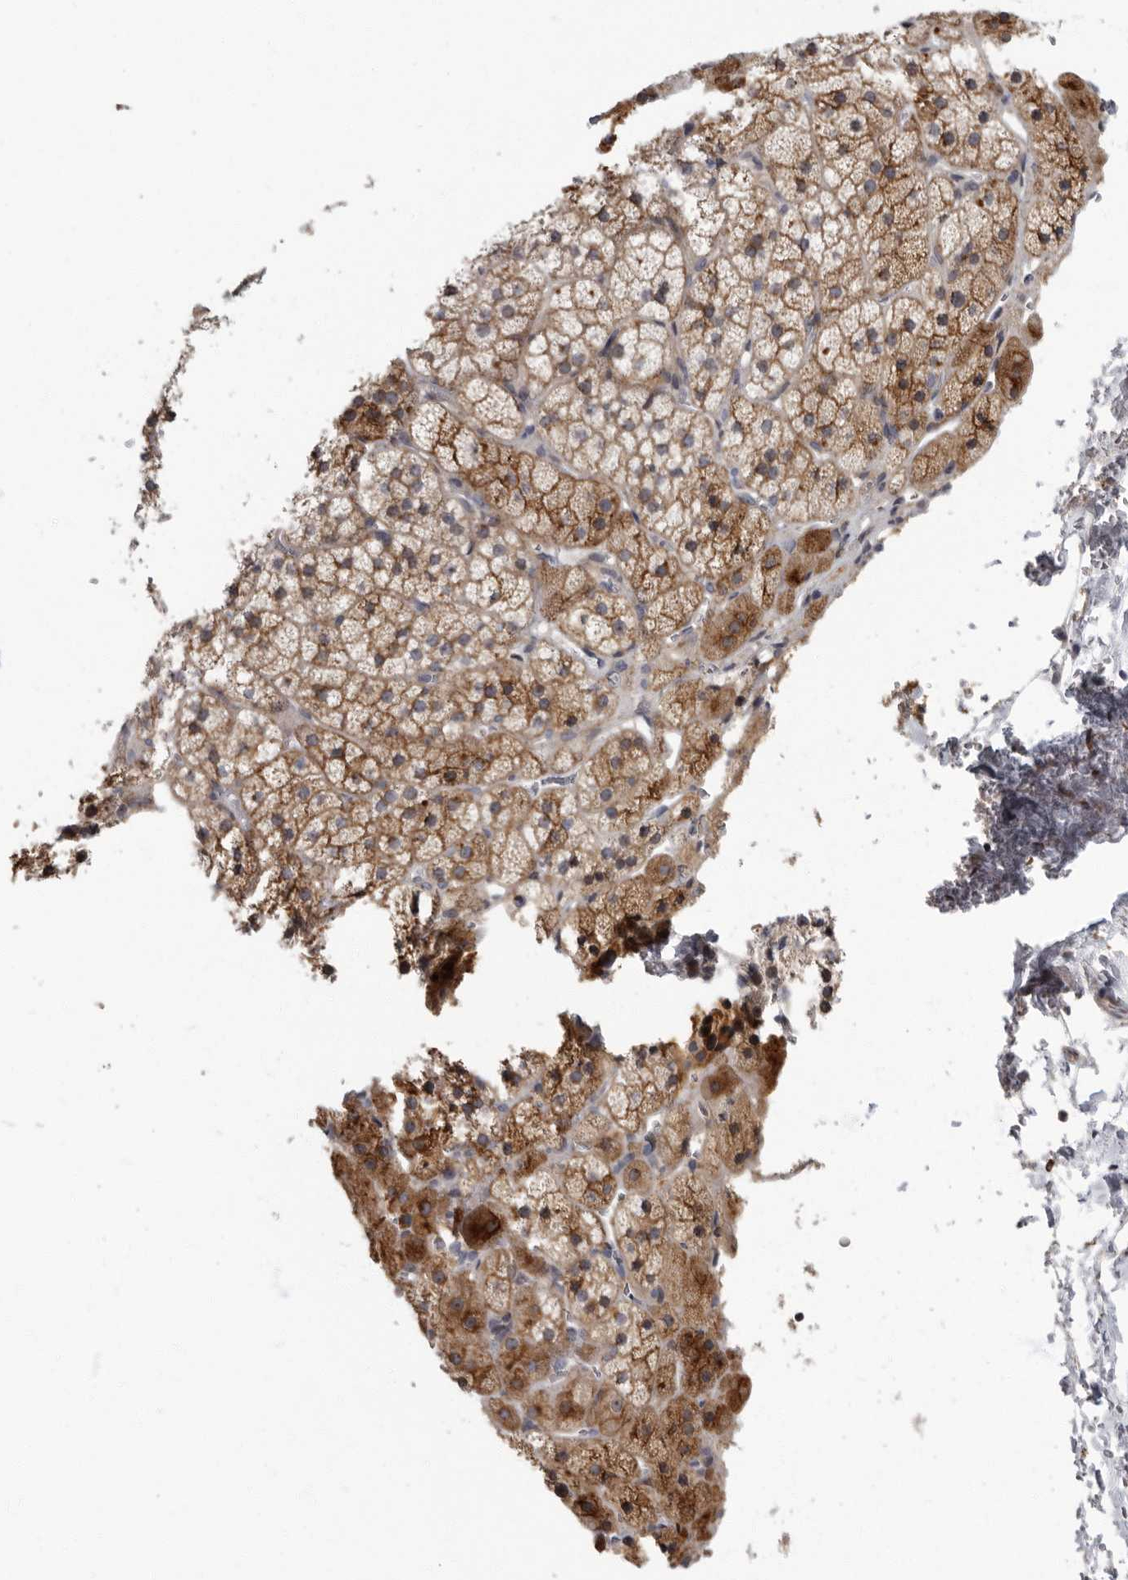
{"staining": {"intensity": "moderate", "quantity": ">75%", "location": "cytoplasmic/membranous"}, "tissue": "adrenal gland", "cell_type": "Glandular cells", "image_type": "normal", "snomed": [{"axis": "morphology", "description": "Normal tissue, NOS"}, {"axis": "topography", "description": "Adrenal gland"}], "caption": "Brown immunohistochemical staining in benign adrenal gland exhibits moderate cytoplasmic/membranous positivity in approximately >75% of glandular cells.", "gene": "PDCD11", "patient": {"sex": "female", "age": 44}}